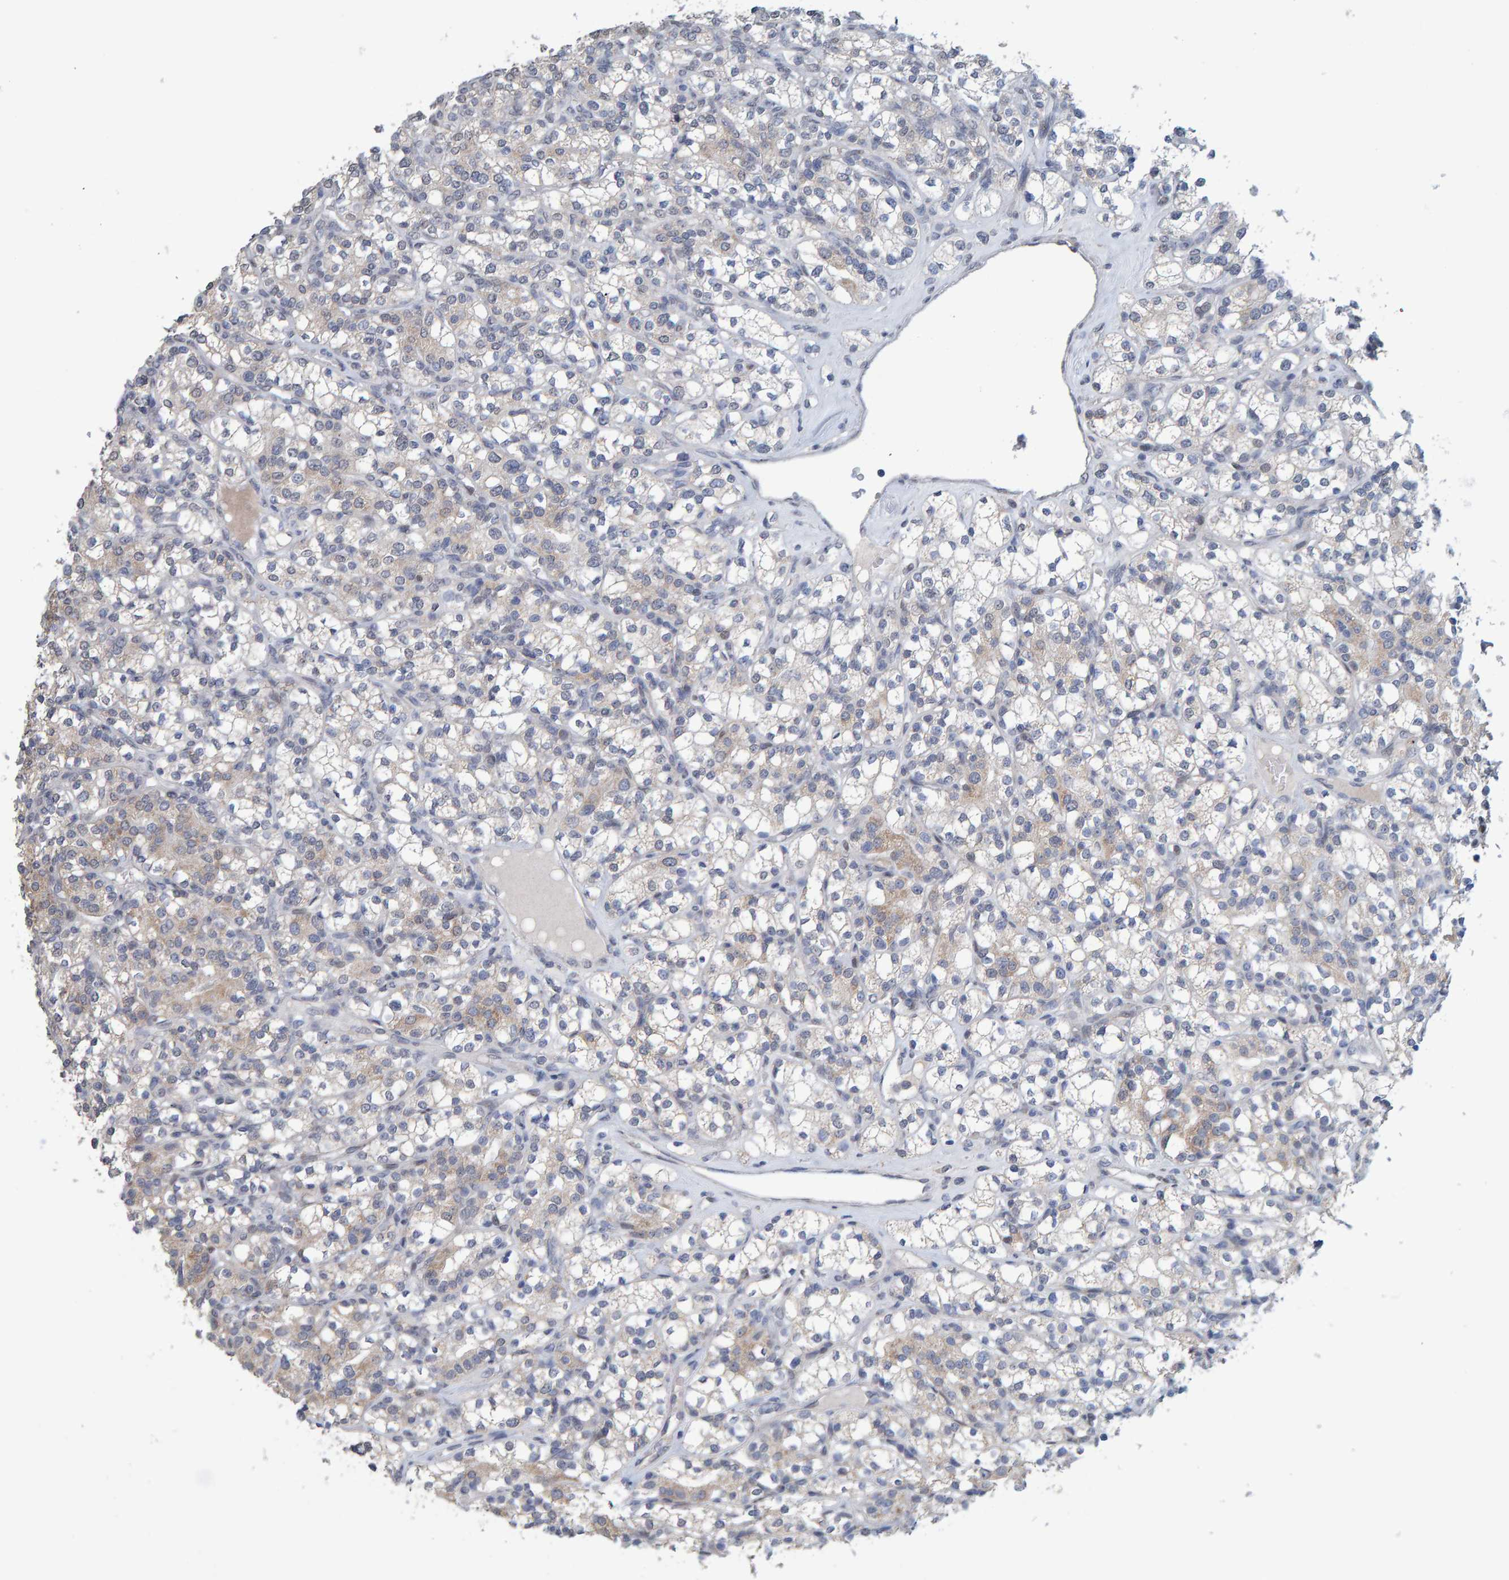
{"staining": {"intensity": "weak", "quantity": "25%-75%", "location": "cytoplasmic/membranous"}, "tissue": "renal cancer", "cell_type": "Tumor cells", "image_type": "cancer", "snomed": [{"axis": "morphology", "description": "Adenocarcinoma, NOS"}, {"axis": "topography", "description": "Kidney"}], "caption": "Protein analysis of renal cancer tissue exhibits weak cytoplasmic/membranous staining in about 25%-75% of tumor cells.", "gene": "USP43", "patient": {"sex": "male", "age": 77}}